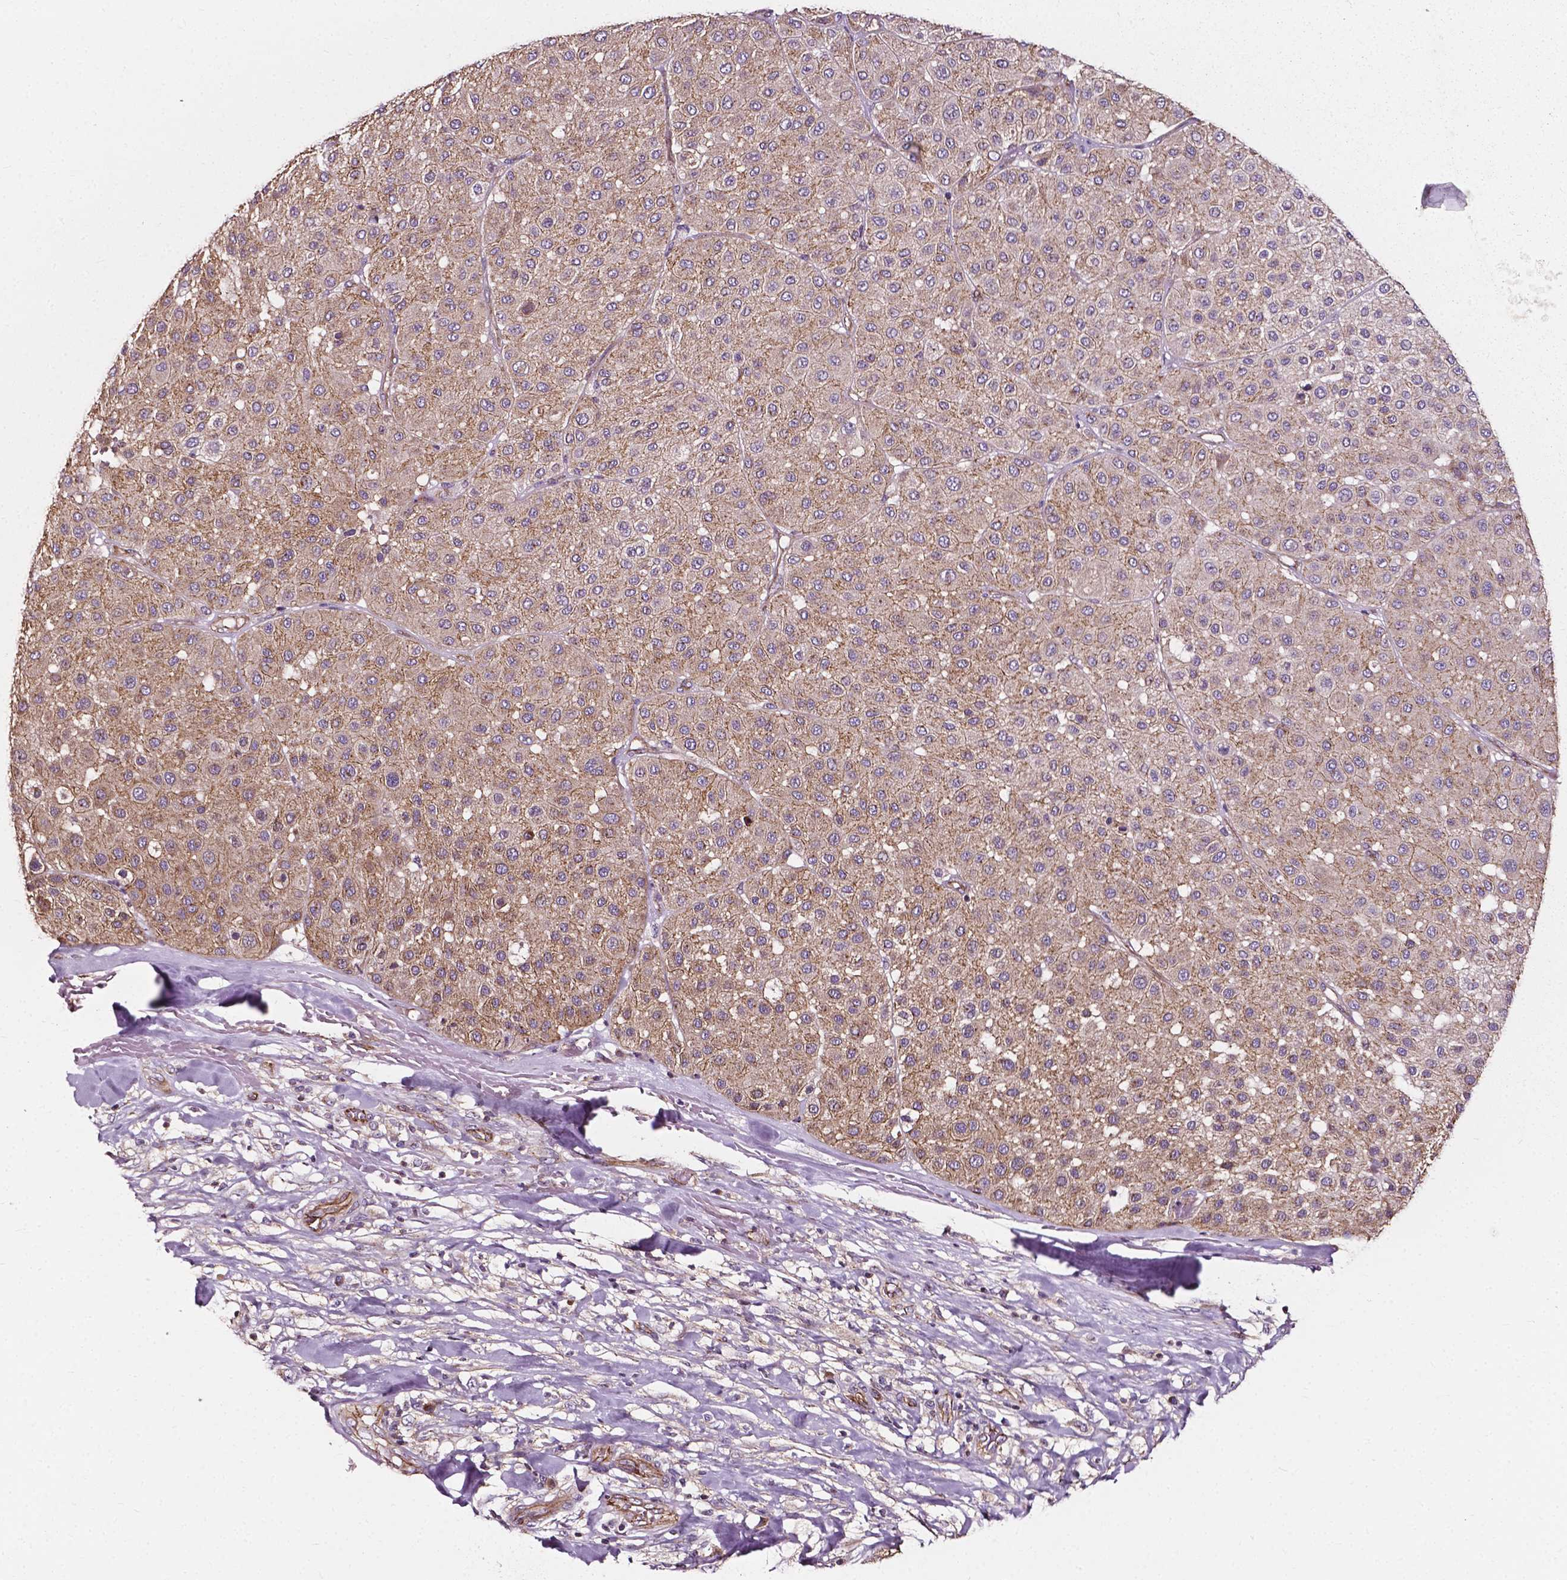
{"staining": {"intensity": "weak", "quantity": ">75%", "location": "cytoplasmic/membranous"}, "tissue": "melanoma", "cell_type": "Tumor cells", "image_type": "cancer", "snomed": [{"axis": "morphology", "description": "Malignant melanoma, Metastatic site"}, {"axis": "topography", "description": "Smooth muscle"}], "caption": "The immunohistochemical stain labels weak cytoplasmic/membranous positivity in tumor cells of malignant melanoma (metastatic site) tissue. (DAB (3,3'-diaminobenzidine) IHC with brightfield microscopy, high magnification).", "gene": "ATG16L1", "patient": {"sex": "male", "age": 41}}